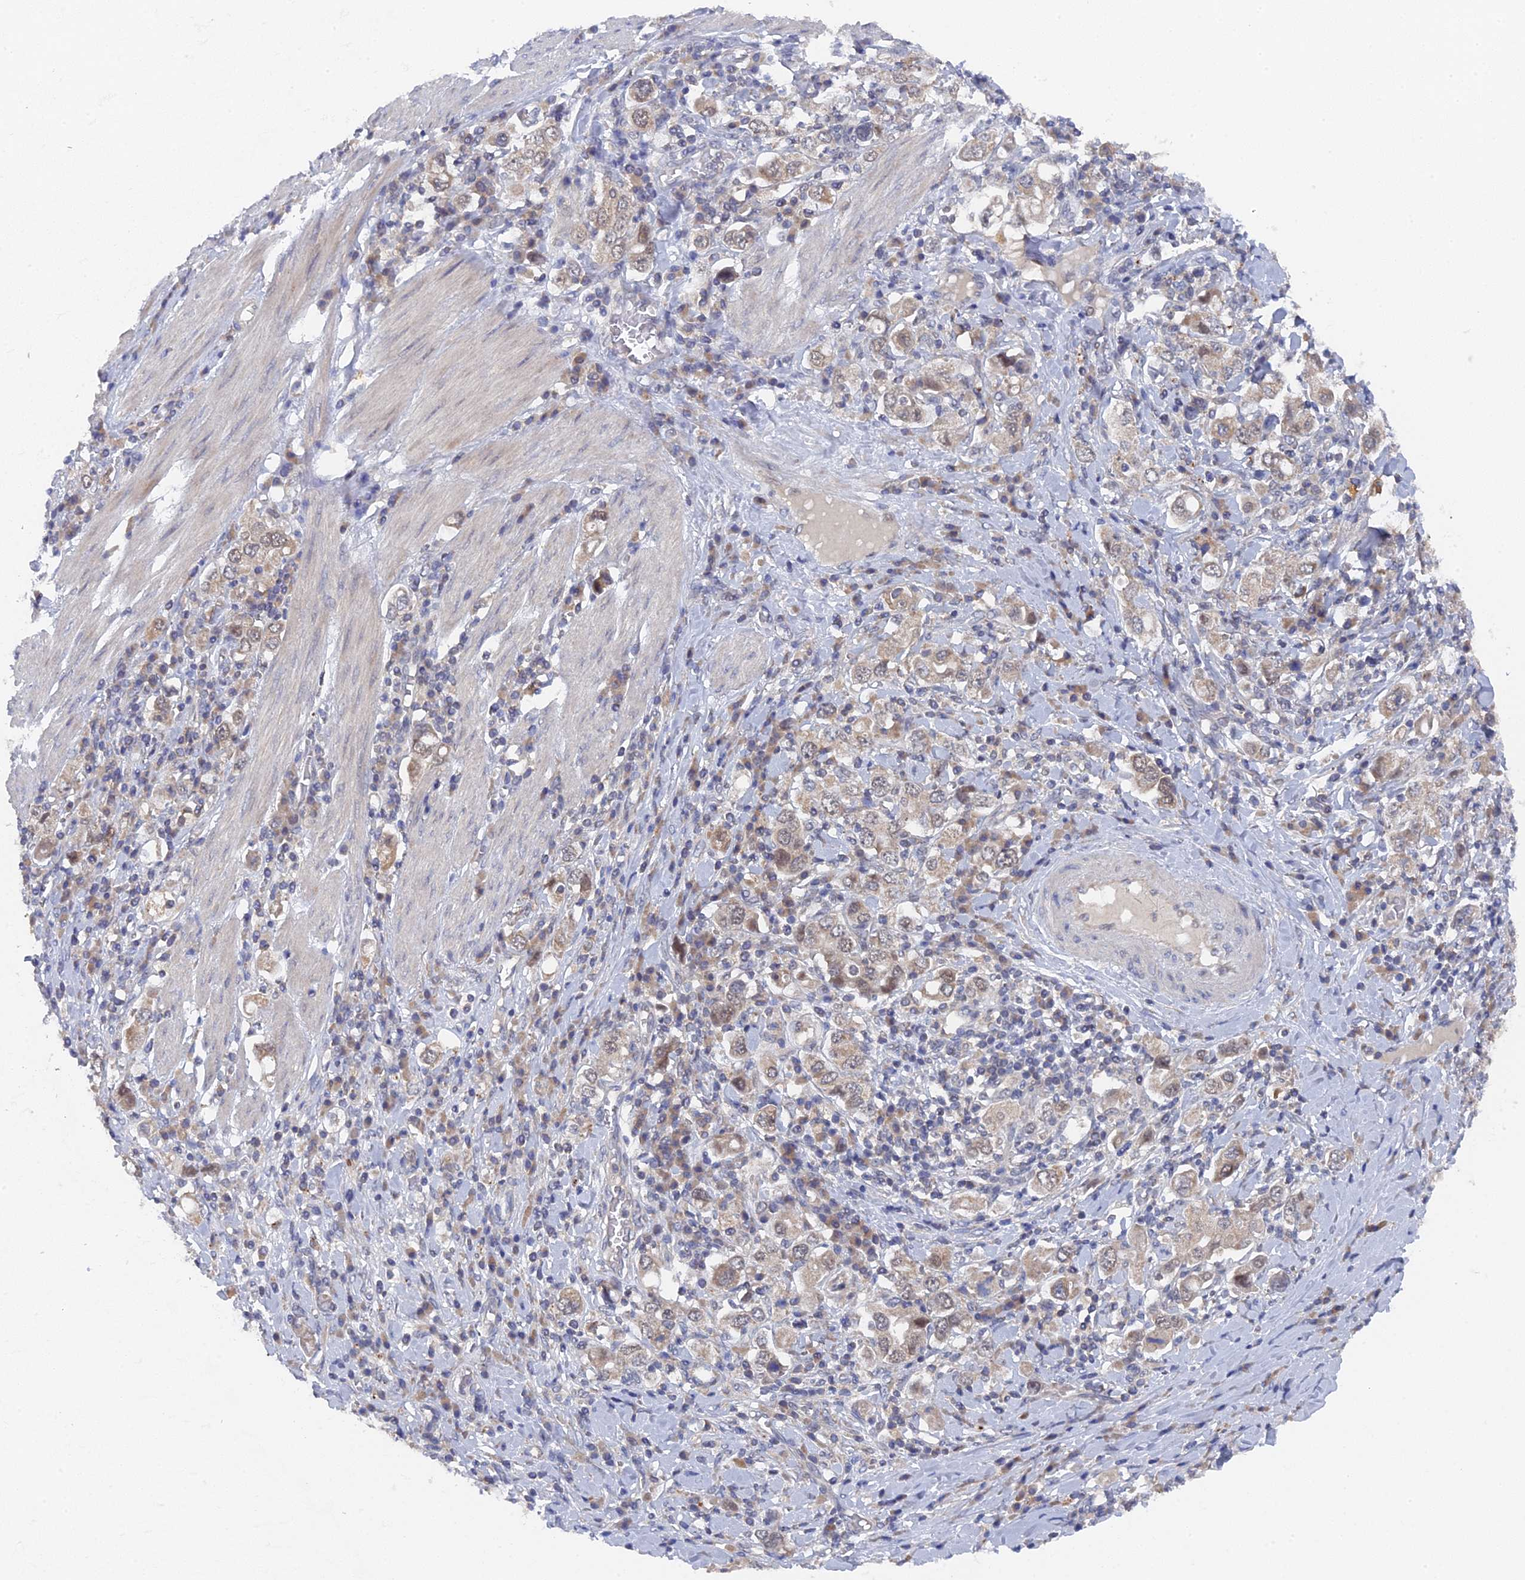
{"staining": {"intensity": "weak", "quantity": ">75%", "location": "cytoplasmic/membranous,nuclear"}, "tissue": "stomach cancer", "cell_type": "Tumor cells", "image_type": "cancer", "snomed": [{"axis": "morphology", "description": "Adenocarcinoma, NOS"}, {"axis": "topography", "description": "Stomach, upper"}], "caption": "Immunohistochemistry (DAB (3,3'-diaminobenzidine)) staining of human stomach cancer (adenocarcinoma) exhibits weak cytoplasmic/membranous and nuclear protein positivity in about >75% of tumor cells.", "gene": "MIGA2", "patient": {"sex": "male", "age": 62}}